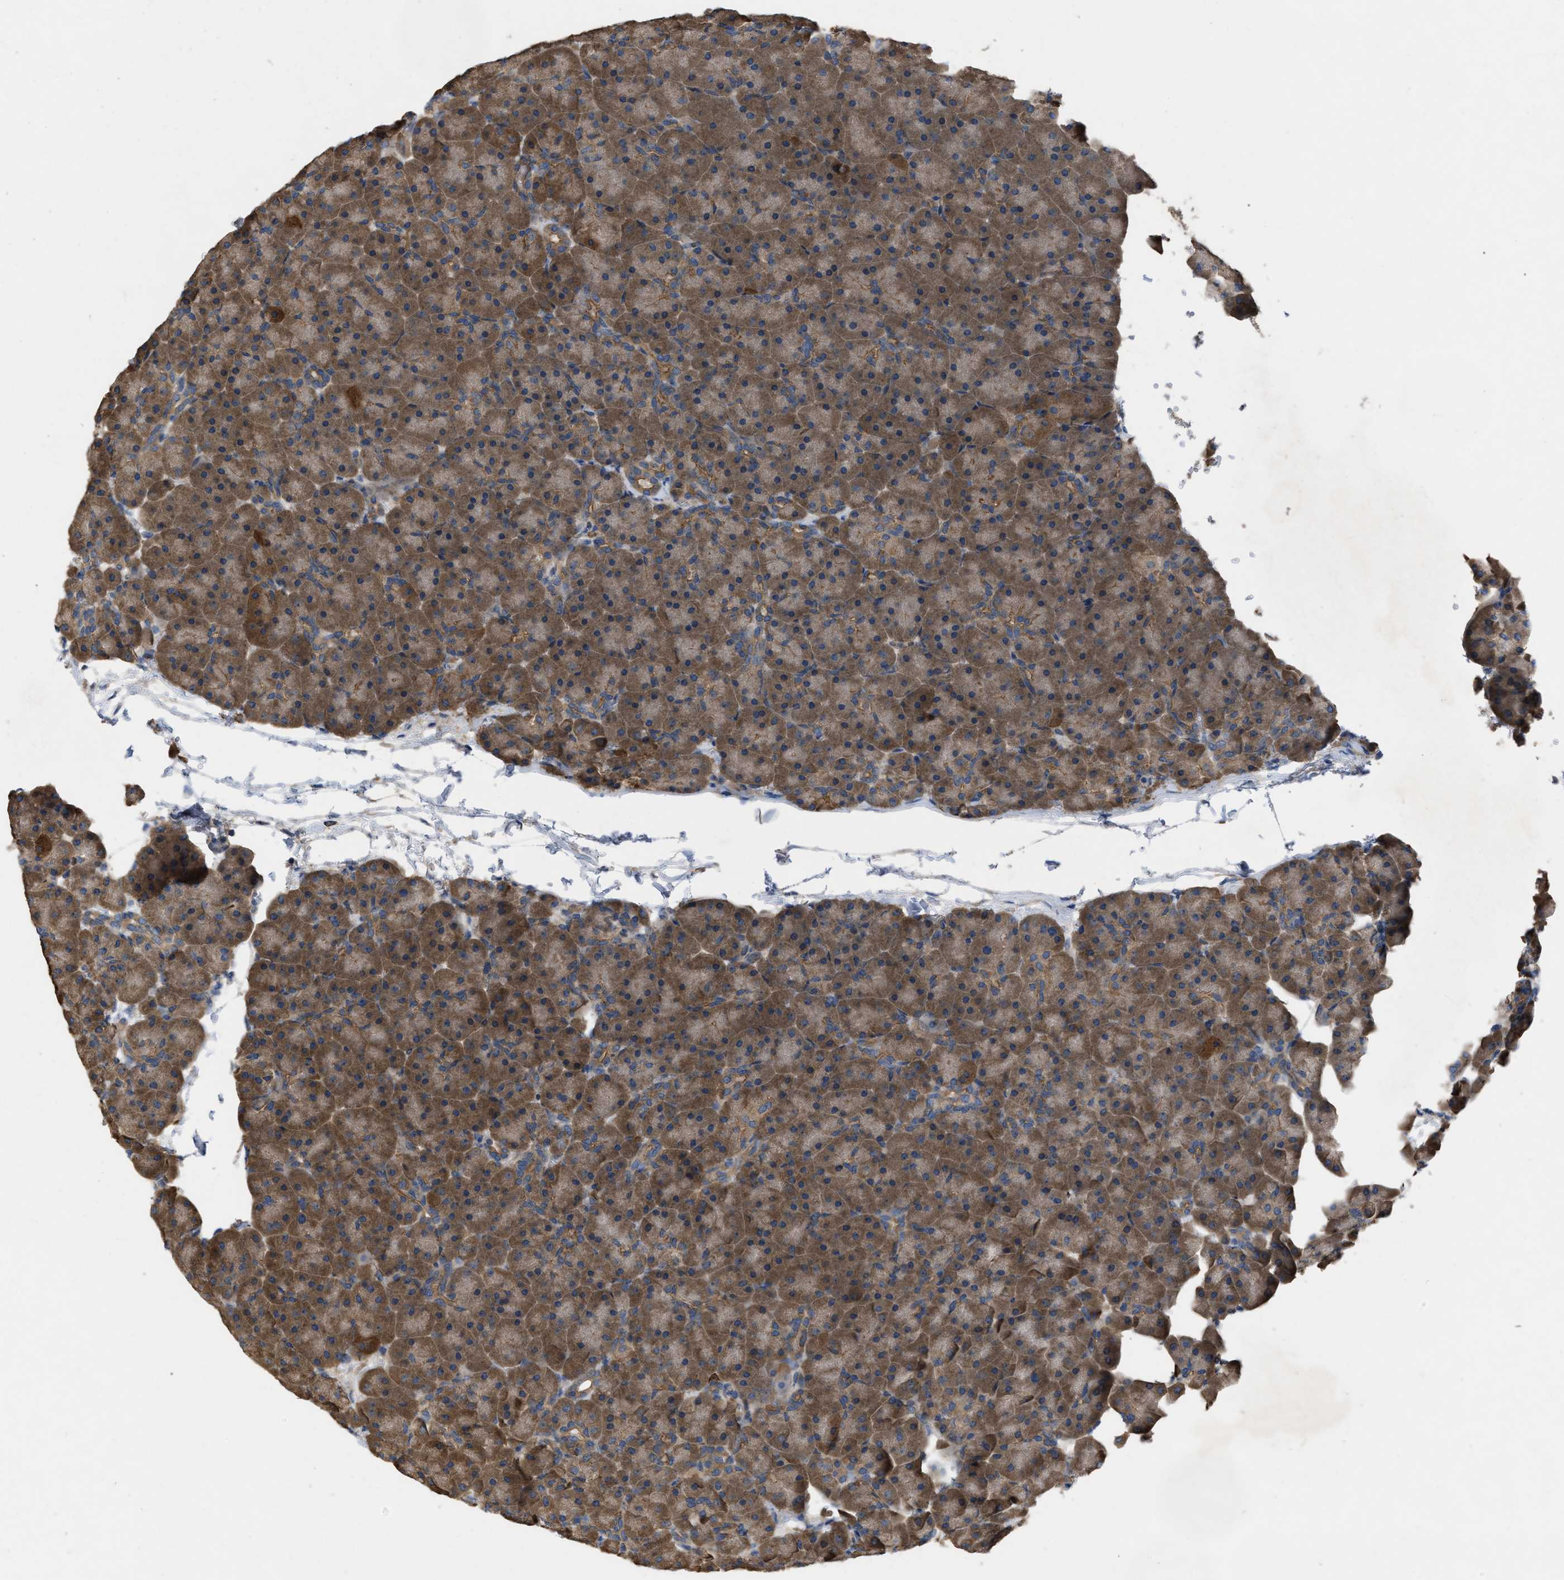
{"staining": {"intensity": "moderate", "quantity": ">75%", "location": "cytoplasmic/membranous"}, "tissue": "pancreas", "cell_type": "Exocrine glandular cells", "image_type": "normal", "snomed": [{"axis": "morphology", "description": "Normal tissue, NOS"}, {"axis": "topography", "description": "Pancreas"}], "caption": "Immunohistochemistry (IHC) staining of normal pancreas, which shows medium levels of moderate cytoplasmic/membranous expression in about >75% of exocrine glandular cells indicating moderate cytoplasmic/membranous protein positivity. The staining was performed using DAB (brown) for protein detection and nuclei were counterstained in hematoxylin (blue).", "gene": "TMEM131", "patient": {"sex": "male", "age": 66}}